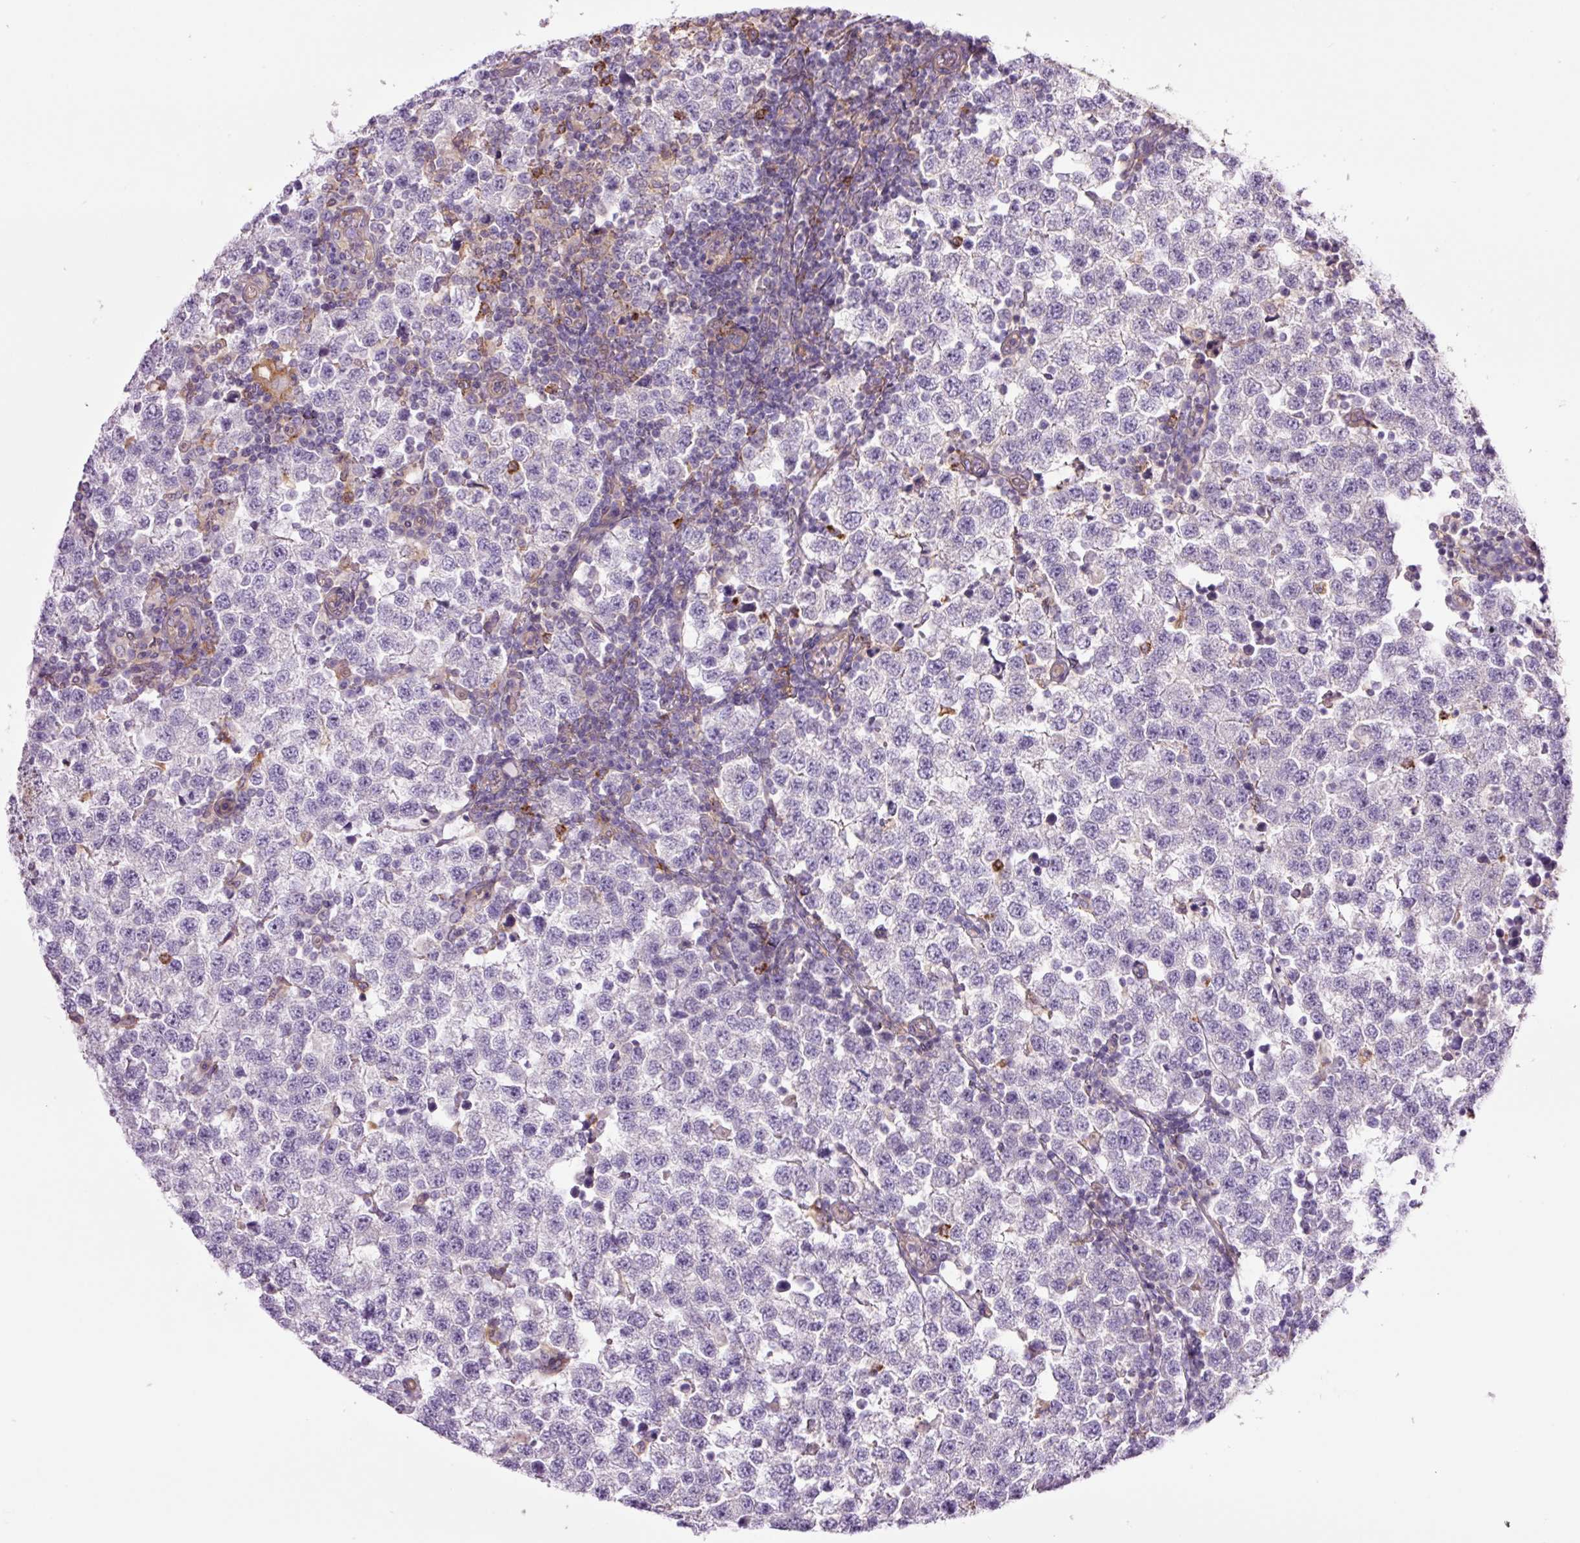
{"staining": {"intensity": "negative", "quantity": "none", "location": "none"}, "tissue": "testis cancer", "cell_type": "Tumor cells", "image_type": "cancer", "snomed": [{"axis": "morphology", "description": "Seminoma, NOS"}, {"axis": "topography", "description": "Testis"}], "caption": "An image of testis cancer stained for a protein demonstrates no brown staining in tumor cells.", "gene": "SH2D6", "patient": {"sex": "male", "age": 34}}